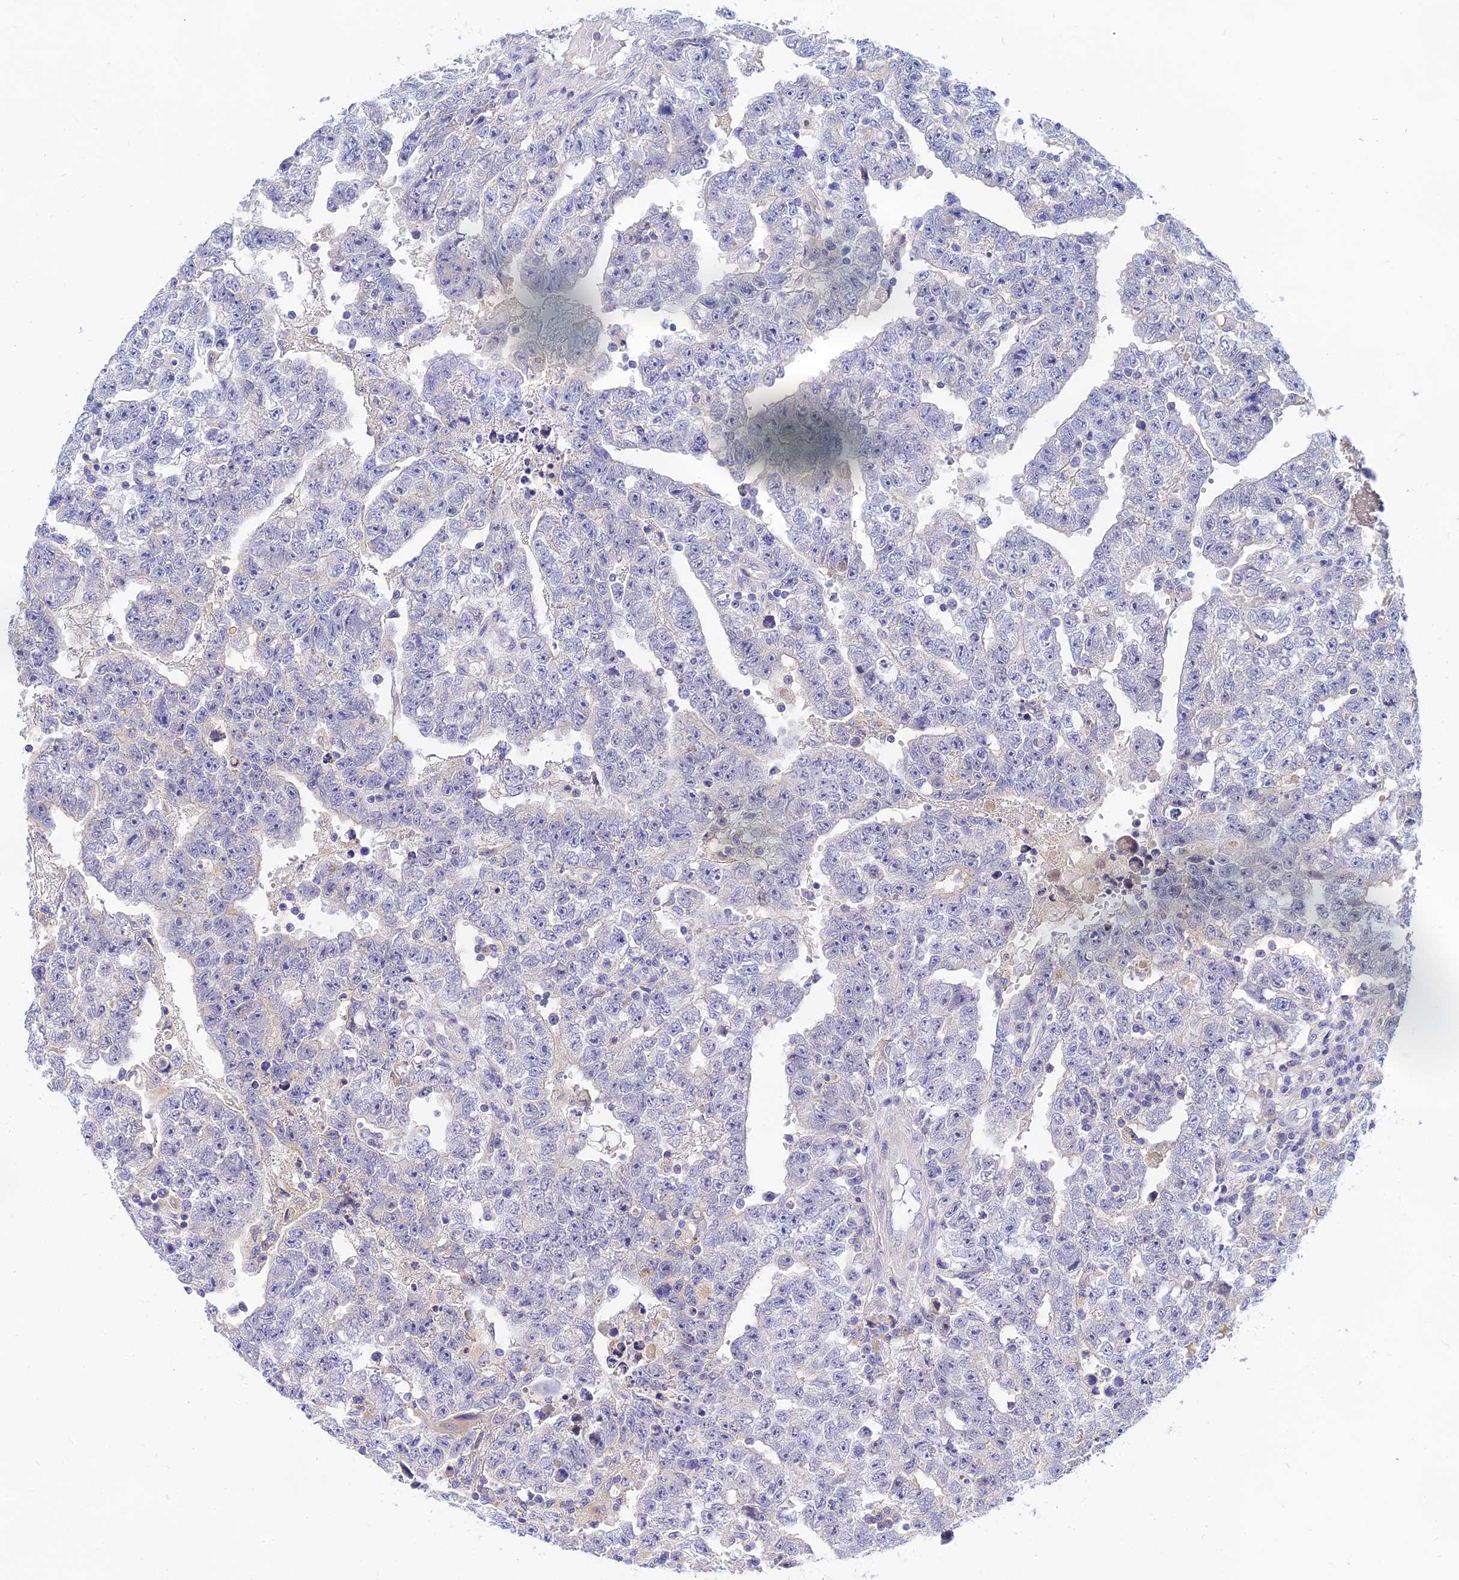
{"staining": {"intensity": "negative", "quantity": "none", "location": "none"}, "tissue": "testis cancer", "cell_type": "Tumor cells", "image_type": "cancer", "snomed": [{"axis": "morphology", "description": "Carcinoma, Embryonal, NOS"}, {"axis": "topography", "description": "Testis"}], "caption": "This is a micrograph of IHC staining of testis cancer, which shows no positivity in tumor cells.", "gene": "TMEM161B", "patient": {"sex": "male", "age": 25}}